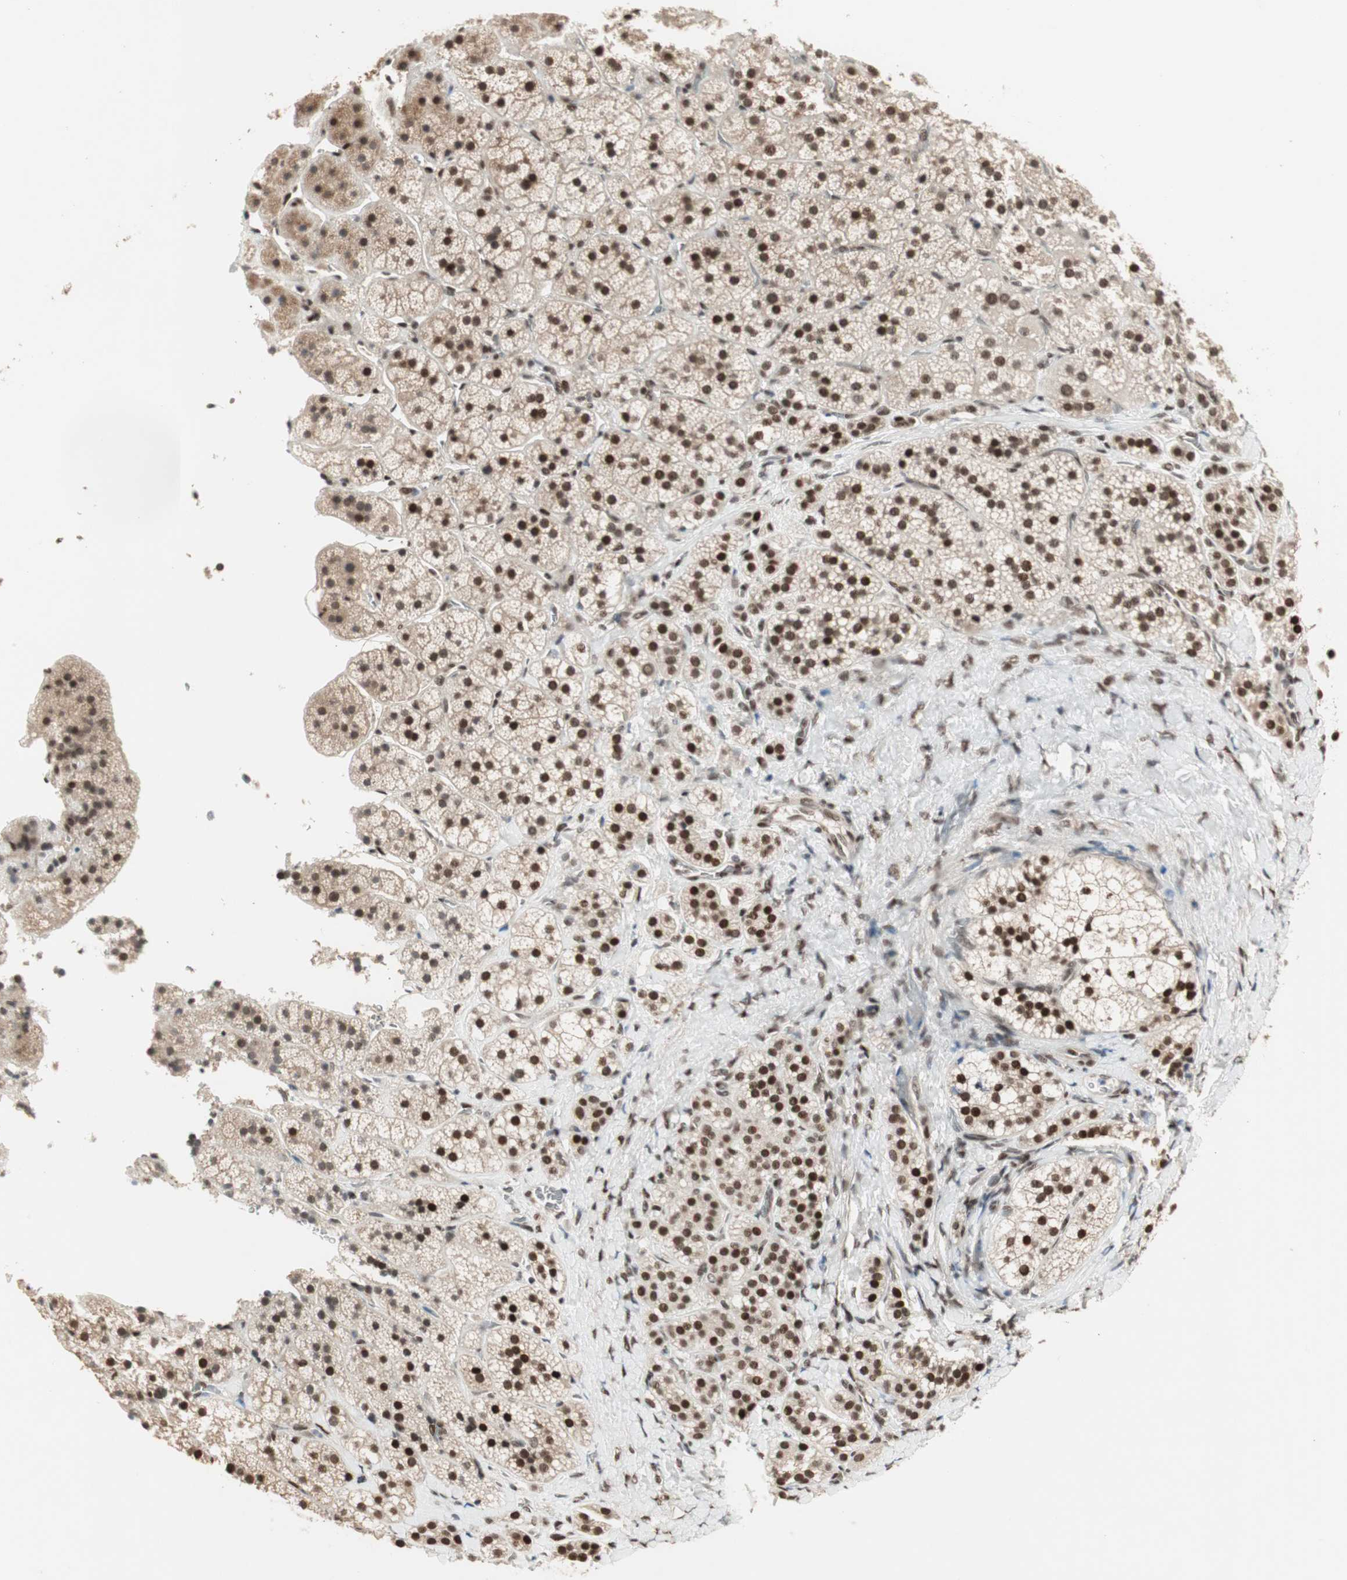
{"staining": {"intensity": "strong", "quantity": ">75%", "location": "nuclear"}, "tissue": "adrenal gland", "cell_type": "Glandular cells", "image_type": "normal", "snomed": [{"axis": "morphology", "description": "Normal tissue, NOS"}, {"axis": "topography", "description": "Adrenal gland"}], "caption": "There is high levels of strong nuclear expression in glandular cells of normal adrenal gland, as demonstrated by immunohistochemical staining (brown color).", "gene": "MDC1", "patient": {"sex": "female", "age": 44}}